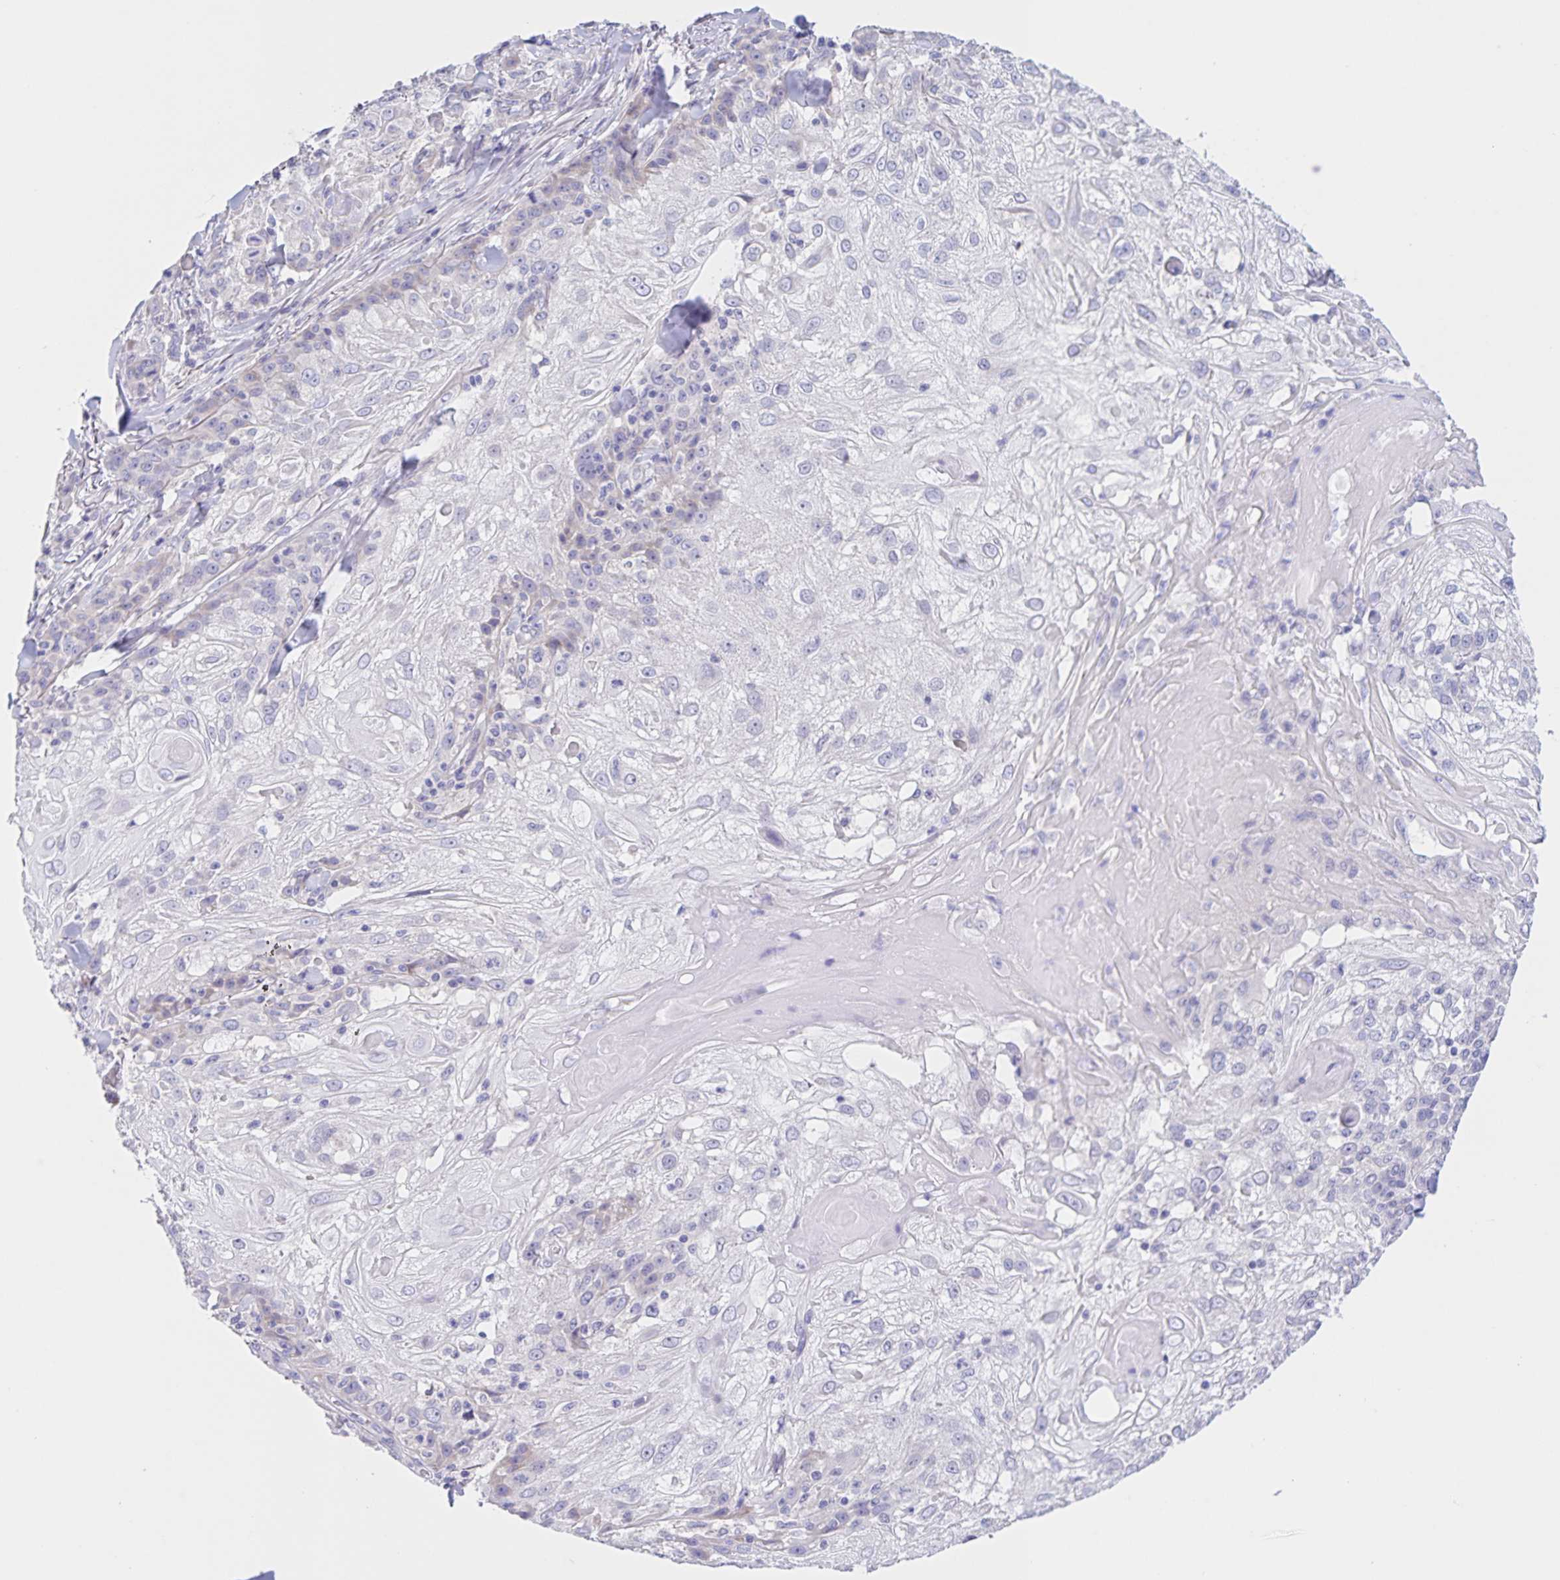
{"staining": {"intensity": "negative", "quantity": "none", "location": "none"}, "tissue": "skin cancer", "cell_type": "Tumor cells", "image_type": "cancer", "snomed": [{"axis": "morphology", "description": "Normal tissue, NOS"}, {"axis": "morphology", "description": "Squamous cell carcinoma, NOS"}, {"axis": "topography", "description": "Skin"}], "caption": "IHC micrograph of neoplastic tissue: human skin cancer (squamous cell carcinoma) stained with DAB reveals no significant protein expression in tumor cells.", "gene": "DMGDH", "patient": {"sex": "female", "age": 83}}